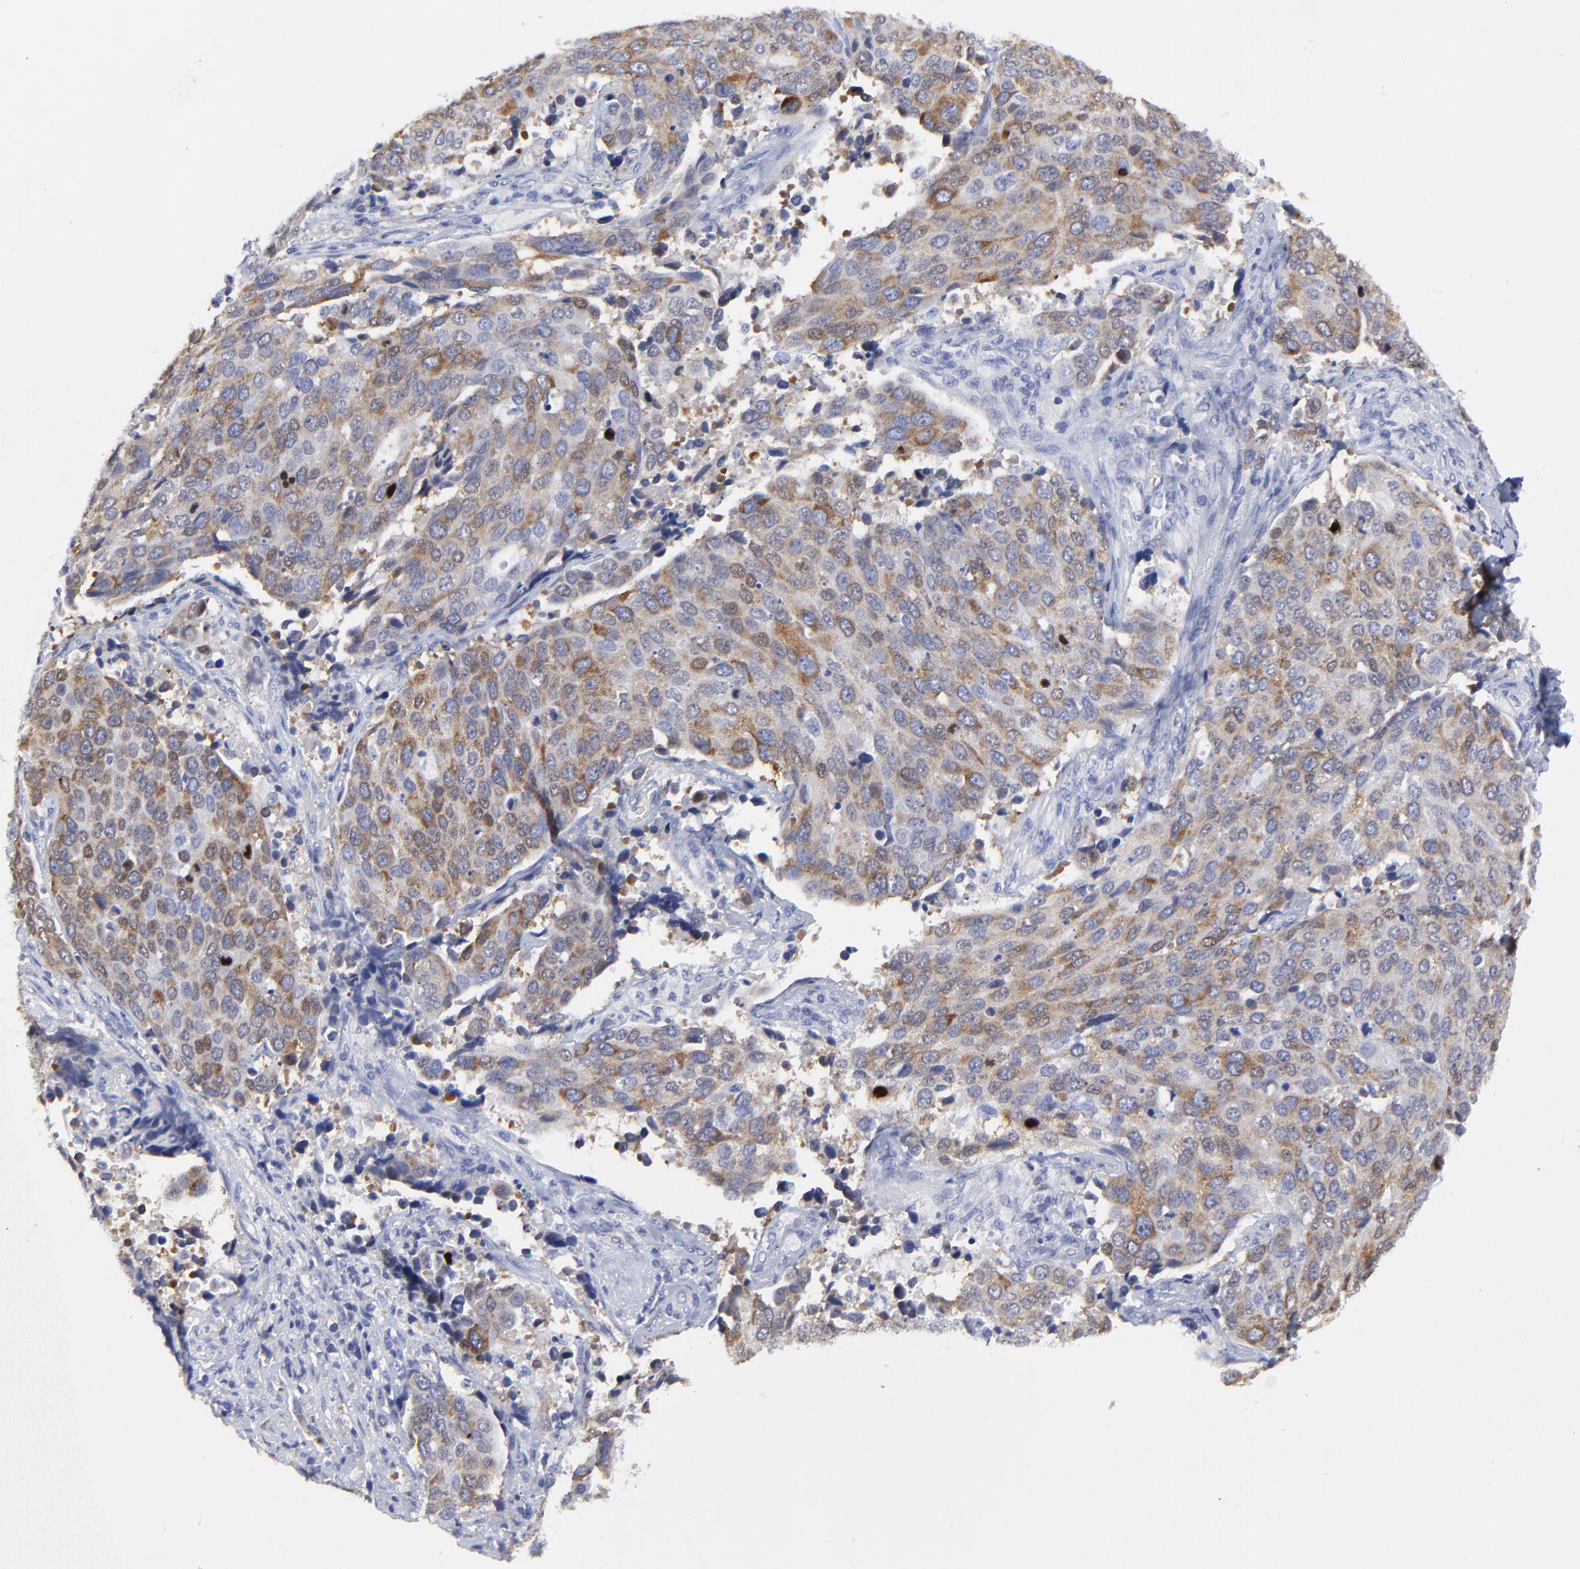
{"staining": {"intensity": "moderate", "quantity": ">75%", "location": "cytoplasmic/membranous"}, "tissue": "cervical cancer", "cell_type": "Tumor cells", "image_type": "cancer", "snomed": [{"axis": "morphology", "description": "Squamous cell carcinoma, NOS"}, {"axis": "topography", "description": "Cervix"}], "caption": "Squamous cell carcinoma (cervical) stained with immunohistochemistry demonstrates moderate cytoplasmic/membranous staining in approximately >75% of tumor cells.", "gene": "NCAPH", "patient": {"sex": "female", "age": 54}}